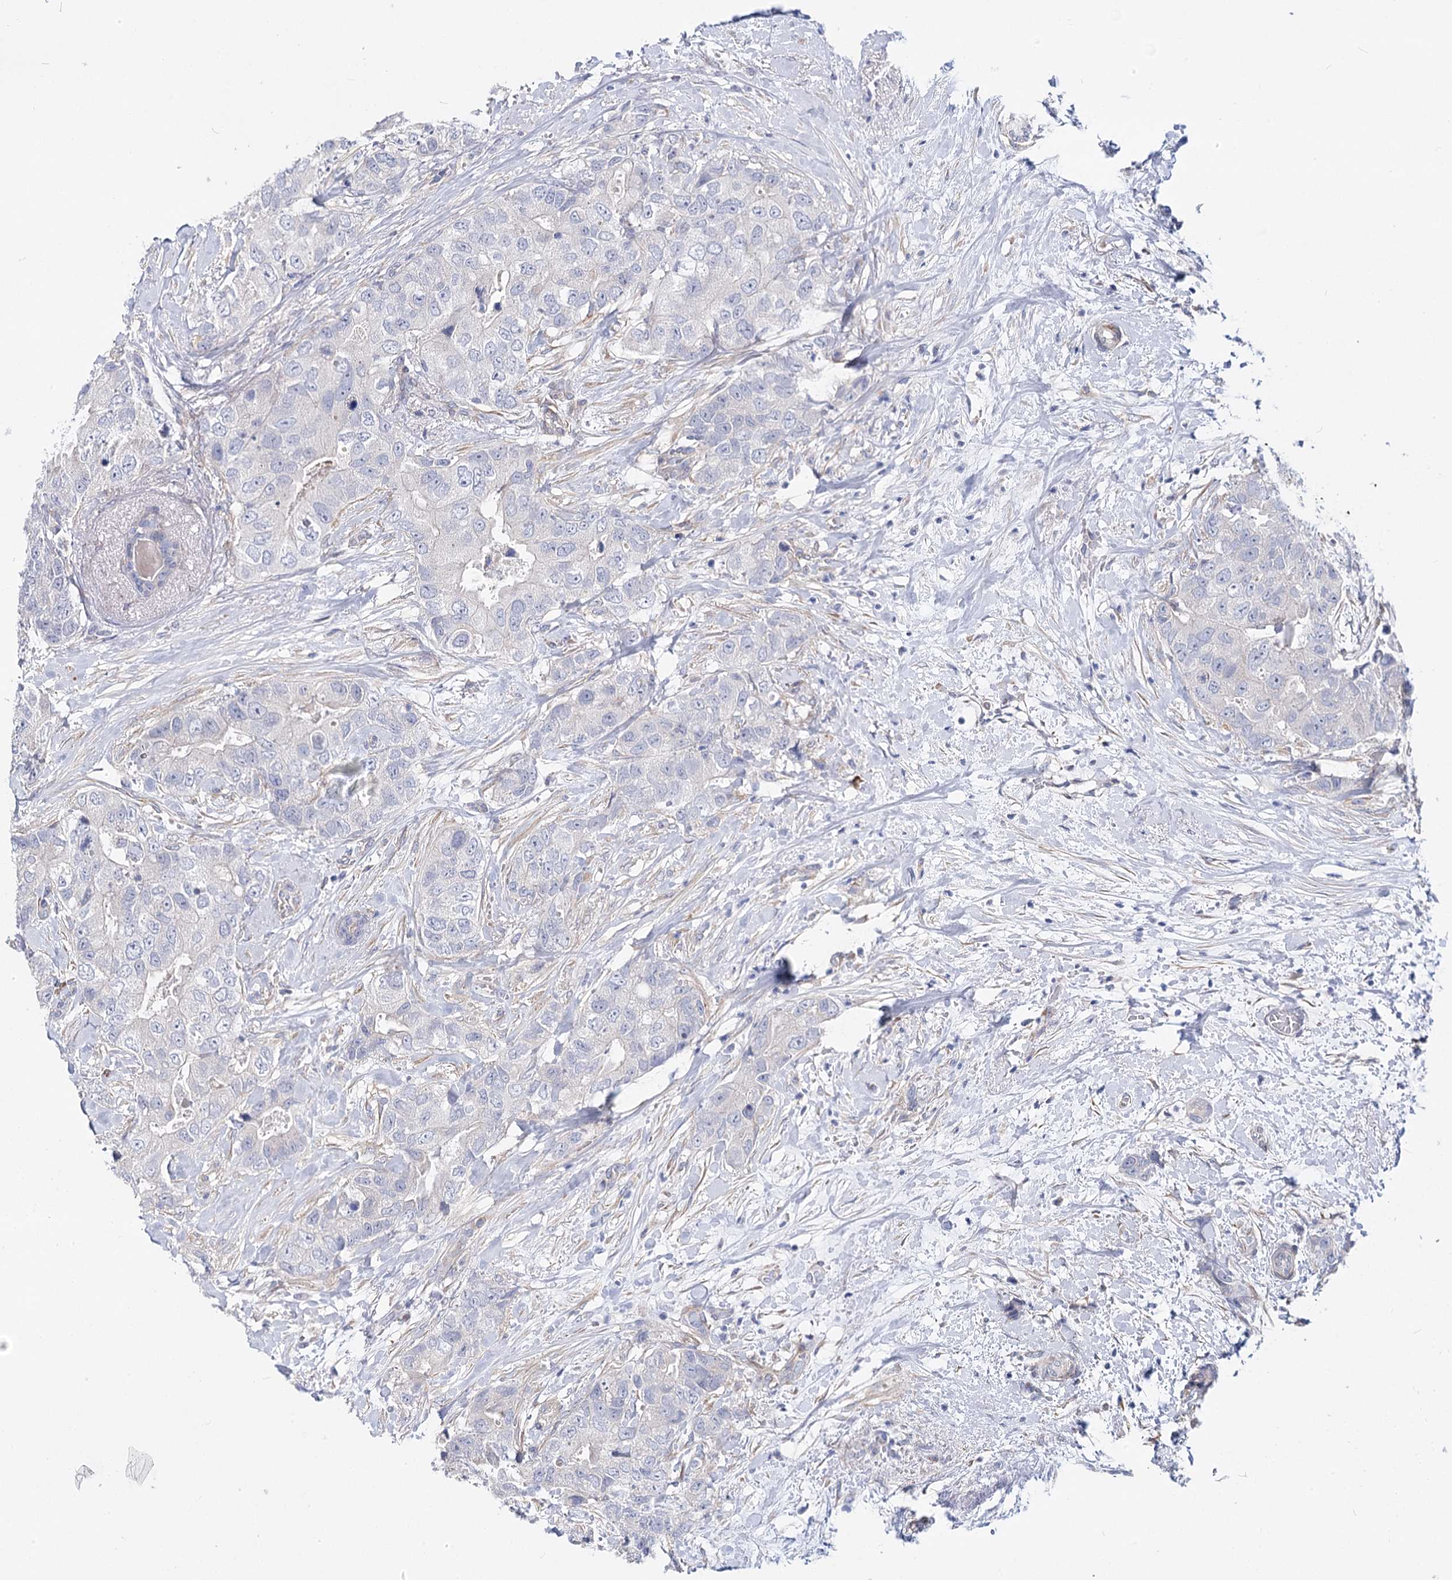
{"staining": {"intensity": "negative", "quantity": "none", "location": "none"}, "tissue": "breast cancer", "cell_type": "Tumor cells", "image_type": "cancer", "snomed": [{"axis": "morphology", "description": "Duct carcinoma"}, {"axis": "topography", "description": "Breast"}], "caption": "IHC photomicrograph of neoplastic tissue: breast cancer (infiltrating ductal carcinoma) stained with DAB (3,3'-diaminobenzidine) reveals no significant protein expression in tumor cells. Brightfield microscopy of IHC stained with DAB (brown) and hematoxylin (blue), captured at high magnification.", "gene": "TEX12", "patient": {"sex": "female", "age": 62}}